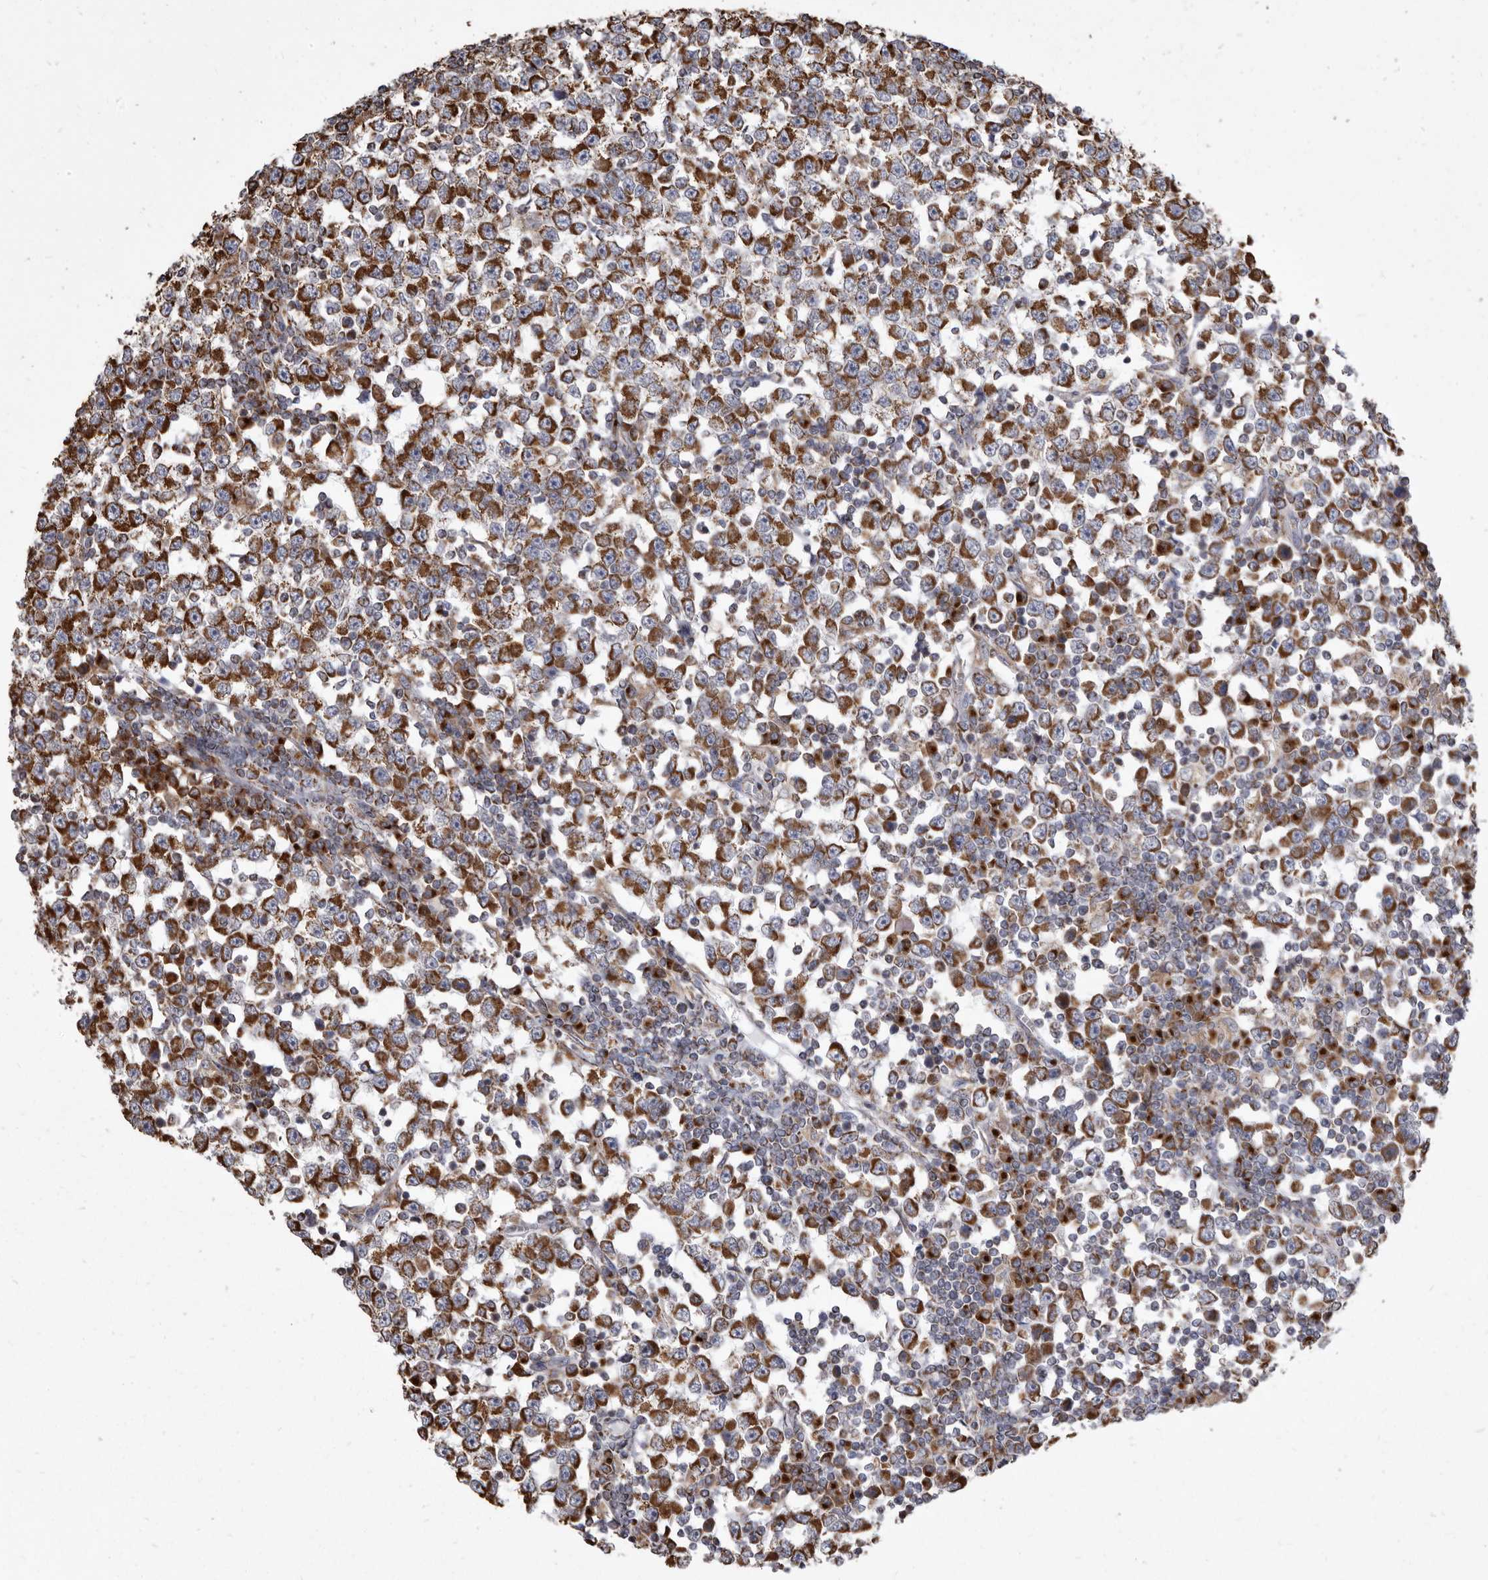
{"staining": {"intensity": "strong", "quantity": ">75%", "location": "cytoplasmic/membranous"}, "tissue": "testis cancer", "cell_type": "Tumor cells", "image_type": "cancer", "snomed": [{"axis": "morphology", "description": "Seminoma, NOS"}, {"axis": "topography", "description": "Testis"}], "caption": "DAB (3,3'-diaminobenzidine) immunohistochemical staining of testis seminoma reveals strong cytoplasmic/membranous protein expression in about >75% of tumor cells.", "gene": "CDK5RAP3", "patient": {"sex": "male", "age": 65}}